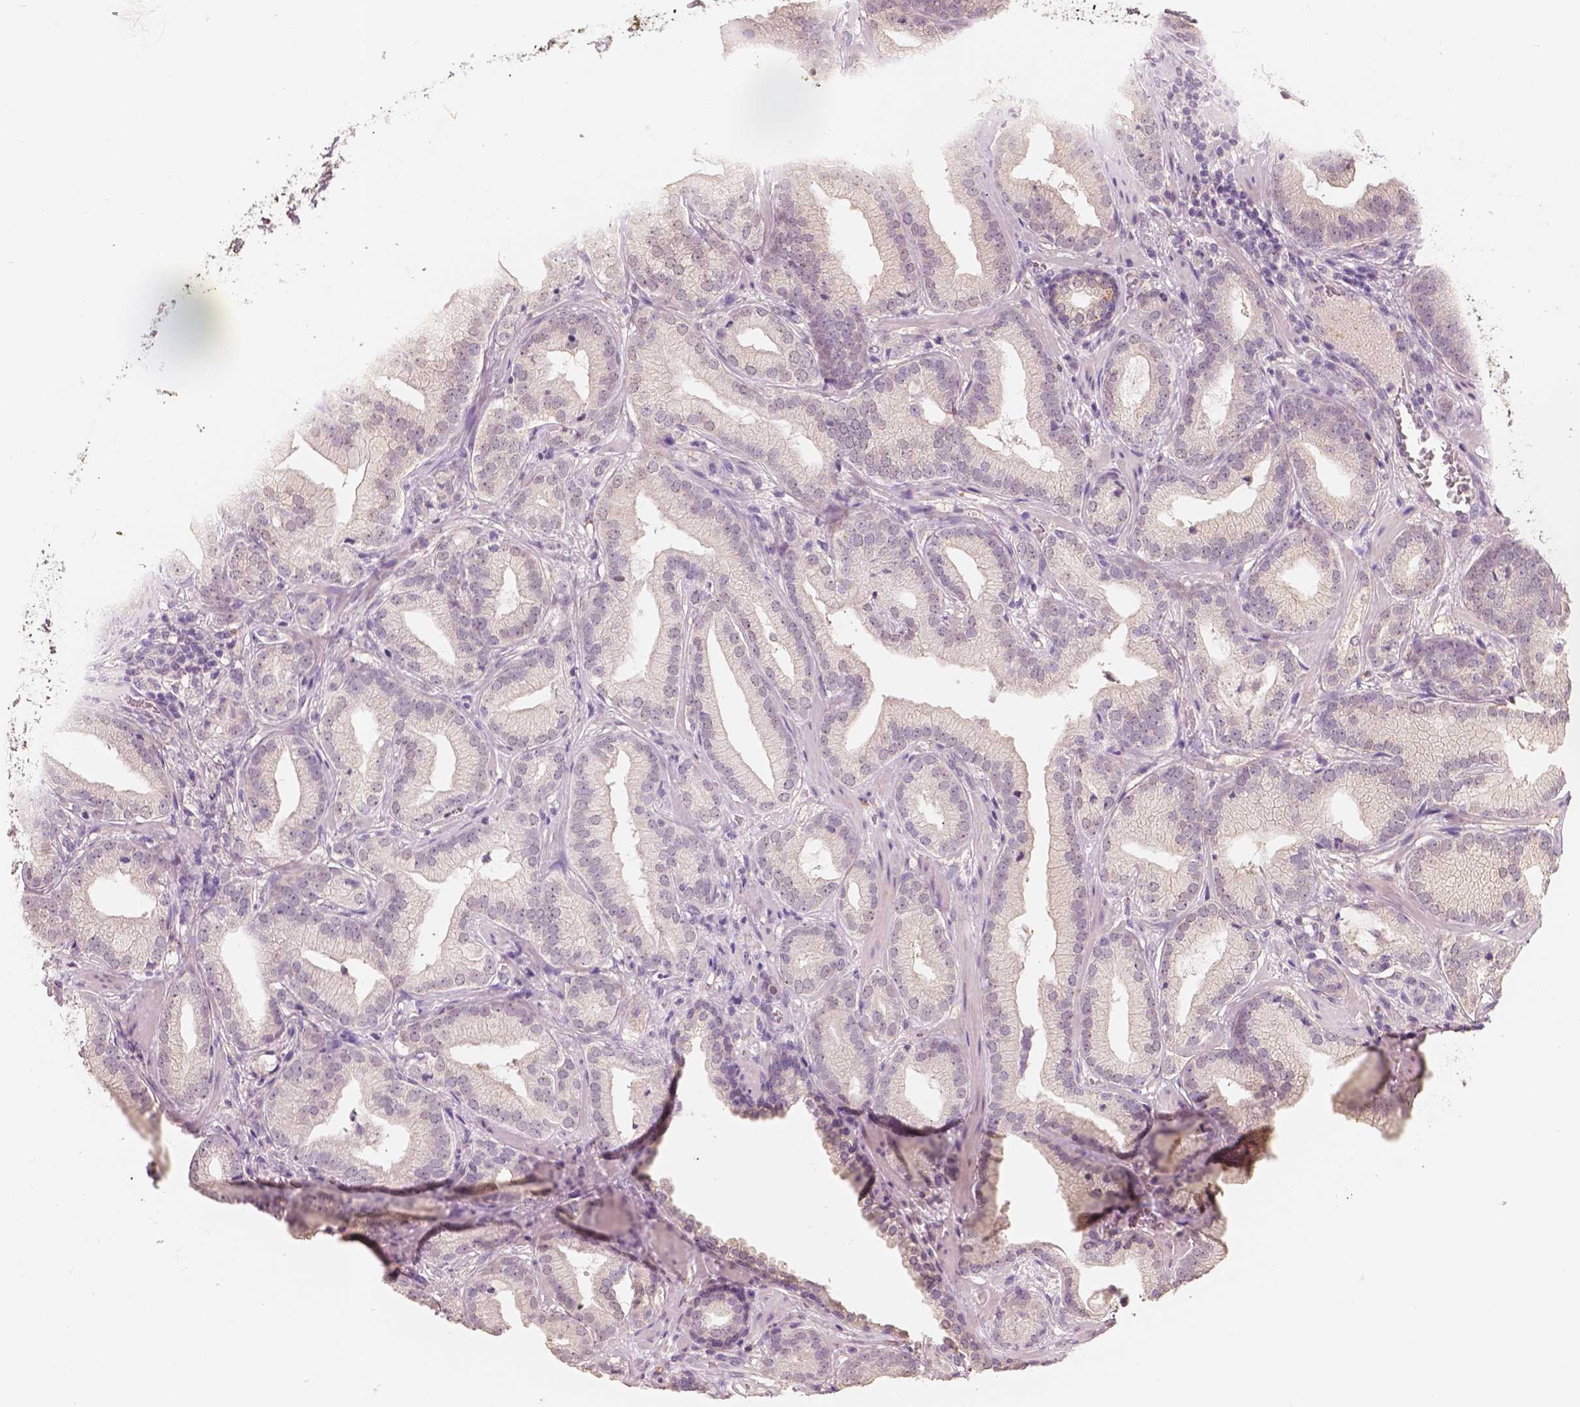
{"staining": {"intensity": "negative", "quantity": "none", "location": "none"}, "tissue": "prostate cancer", "cell_type": "Tumor cells", "image_type": "cancer", "snomed": [{"axis": "morphology", "description": "Adenocarcinoma, Low grade"}, {"axis": "topography", "description": "Prostate"}], "caption": "This image is of low-grade adenocarcinoma (prostate) stained with IHC to label a protein in brown with the nuclei are counter-stained blue. There is no staining in tumor cells.", "gene": "SAT2", "patient": {"sex": "male", "age": 62}}